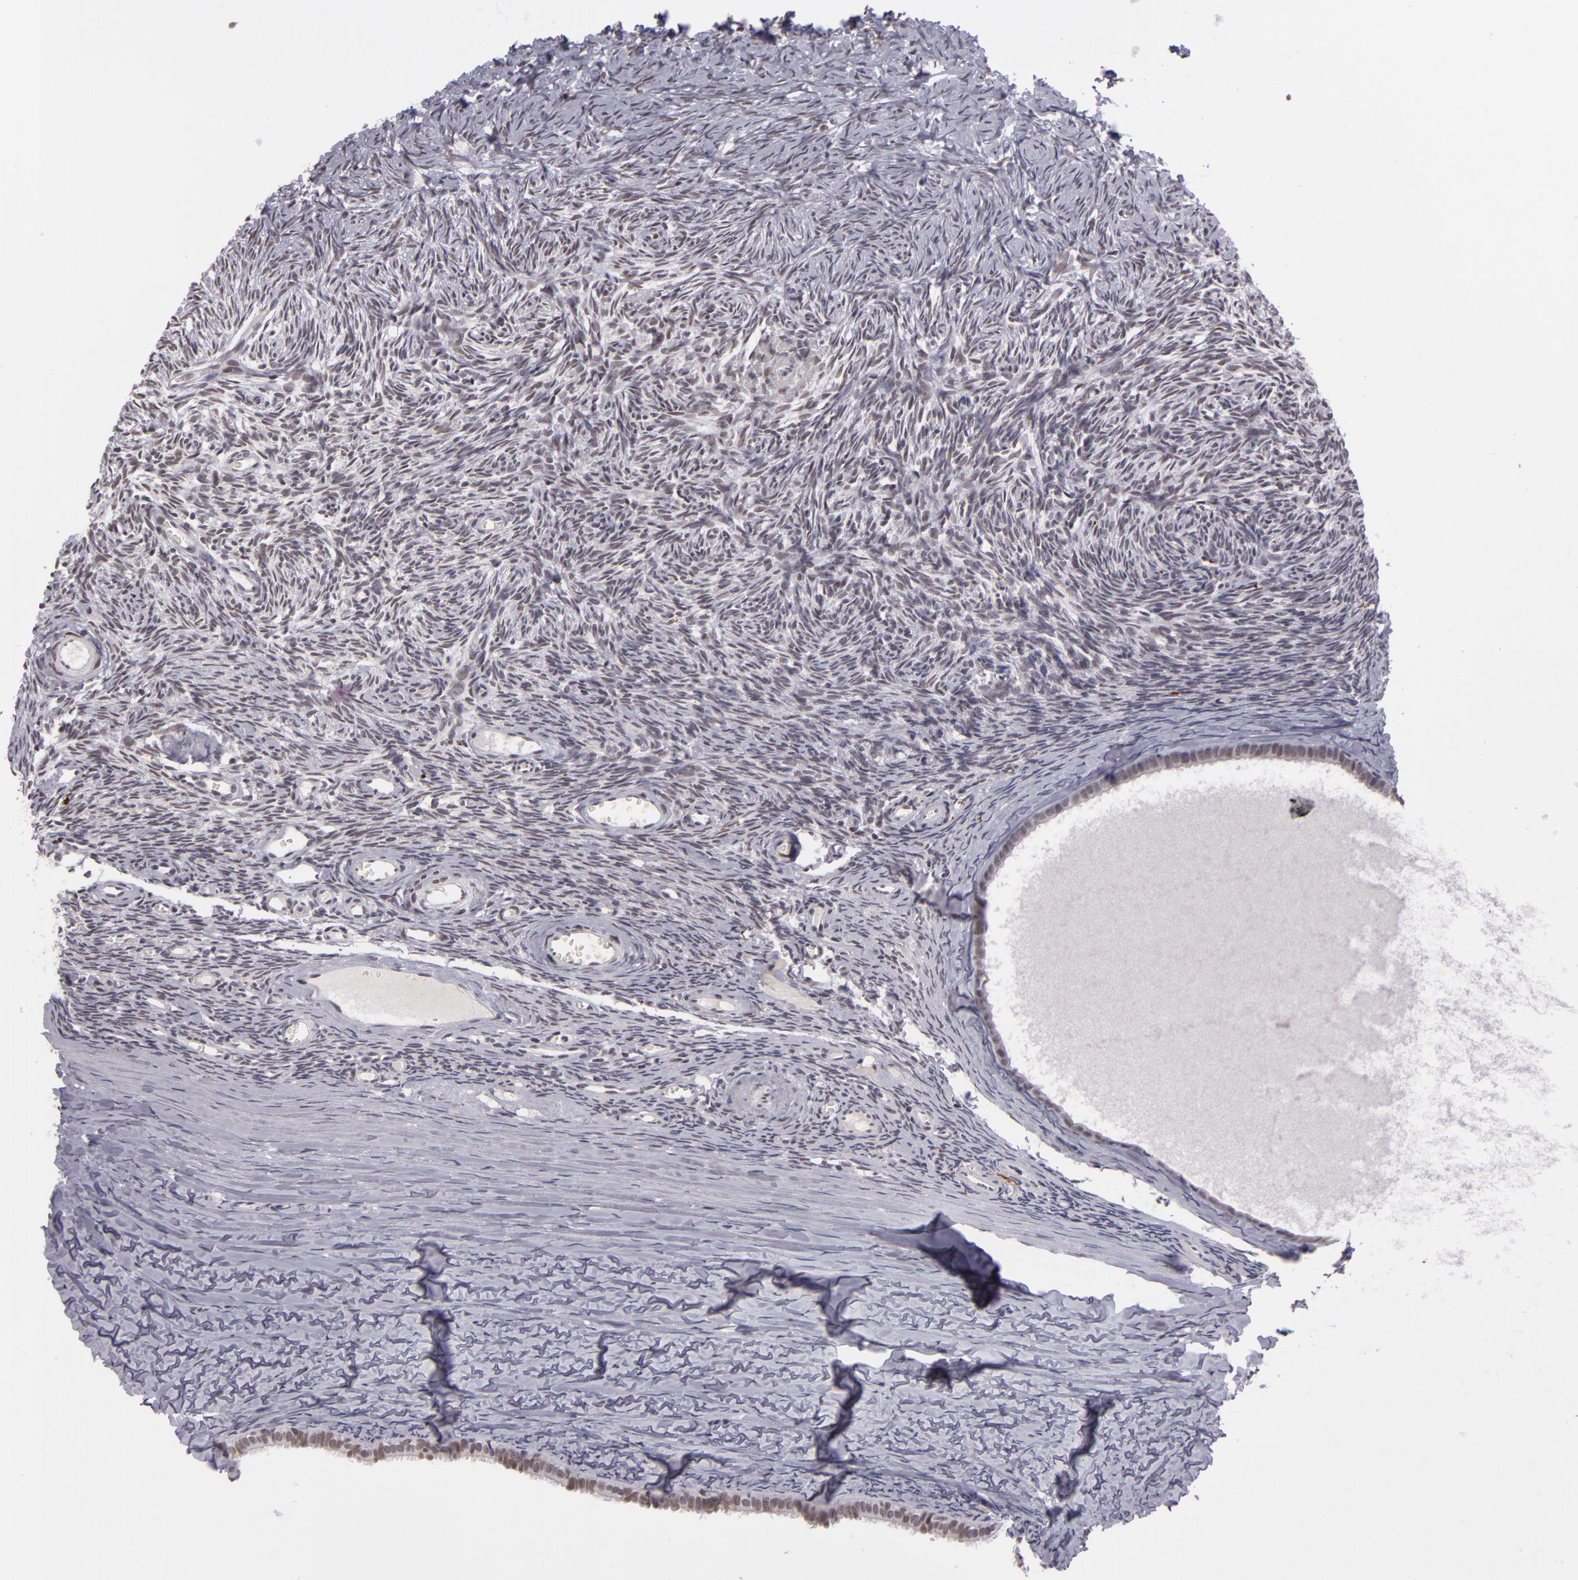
{"staining": {"intensity": "negative", "quantity": "none", "location": "none"}, "tissue": "ovary", "cell_type": "Follicle cells", "image_type": "normal", "snomed": [{"axis": "morphology", "description": "Normal tissue, NOS"}, {"axis": "topography", "description": "Ovary"}], "caption": "An IHC histopathology image of unremarkable ovary is shown. There is no staining in follicle cells of ovary. (Immunohistochemistry (ihc), brightfield microscopy, high magnification).", "gene": "RRP7A", "patient": {"sex": "female", "age": 59}}